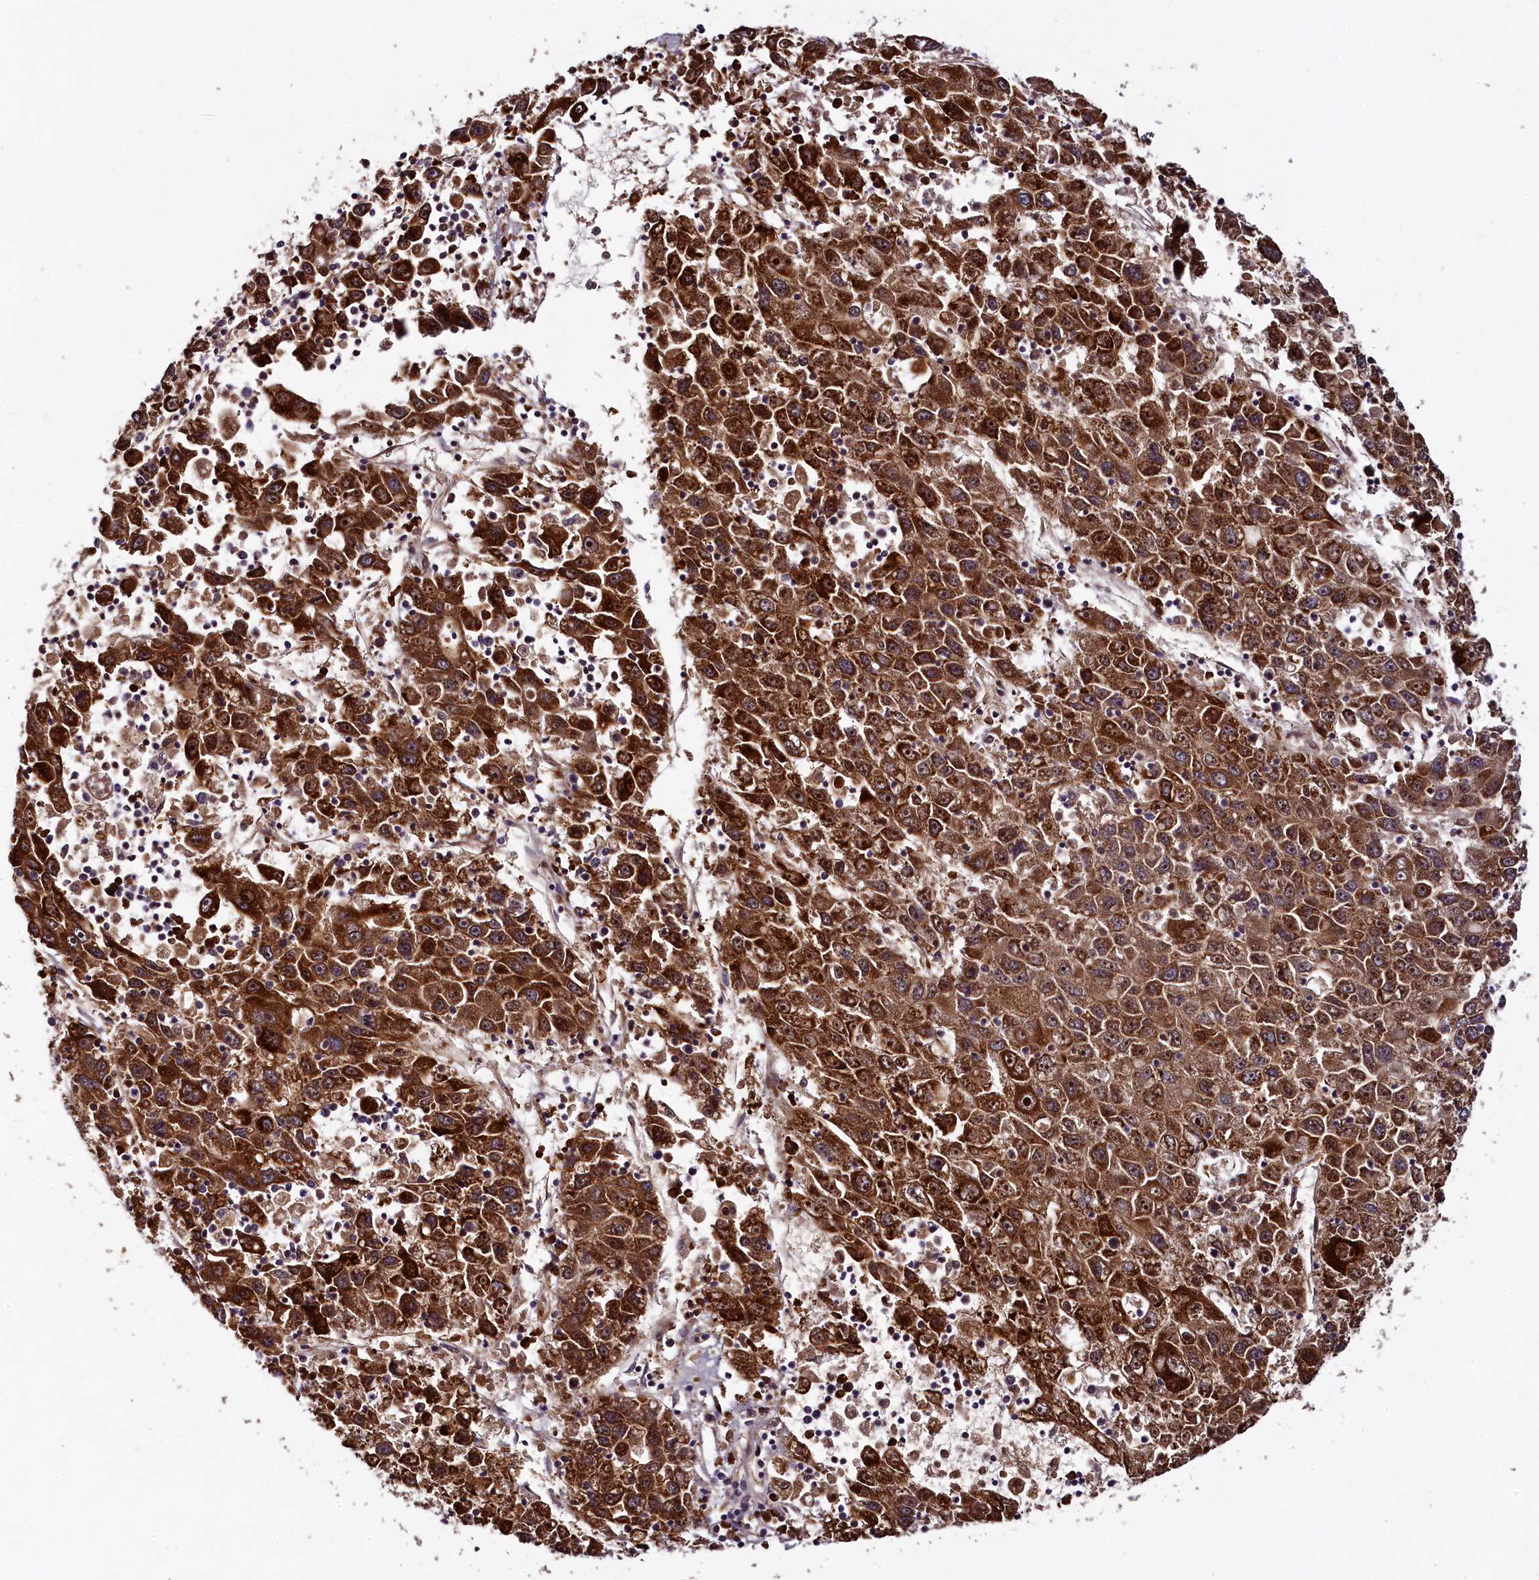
{"staining": {"intensity": "strong", "quantity": ">75%", "location": "cytoplasmic/membranous"}, "tissue": "liver cancer", "cell_type": "Tumor cells", "image_type": "cancer", "snomed": [{"axis": "morphology", "description": "Carcinoma, Hepatocellular, NOS"}, {"axis": "topography", "description": "Liver"}], "caption": "Liver cancer (hepatocellular carcinoma) tissue displays strong cytoplasmic/membranous expression in approximately >75% of tumor cells, visualized by immunohistochemistry.", "gene": "CCDC102A", "patient": {"sex": "male", "age": 49}}